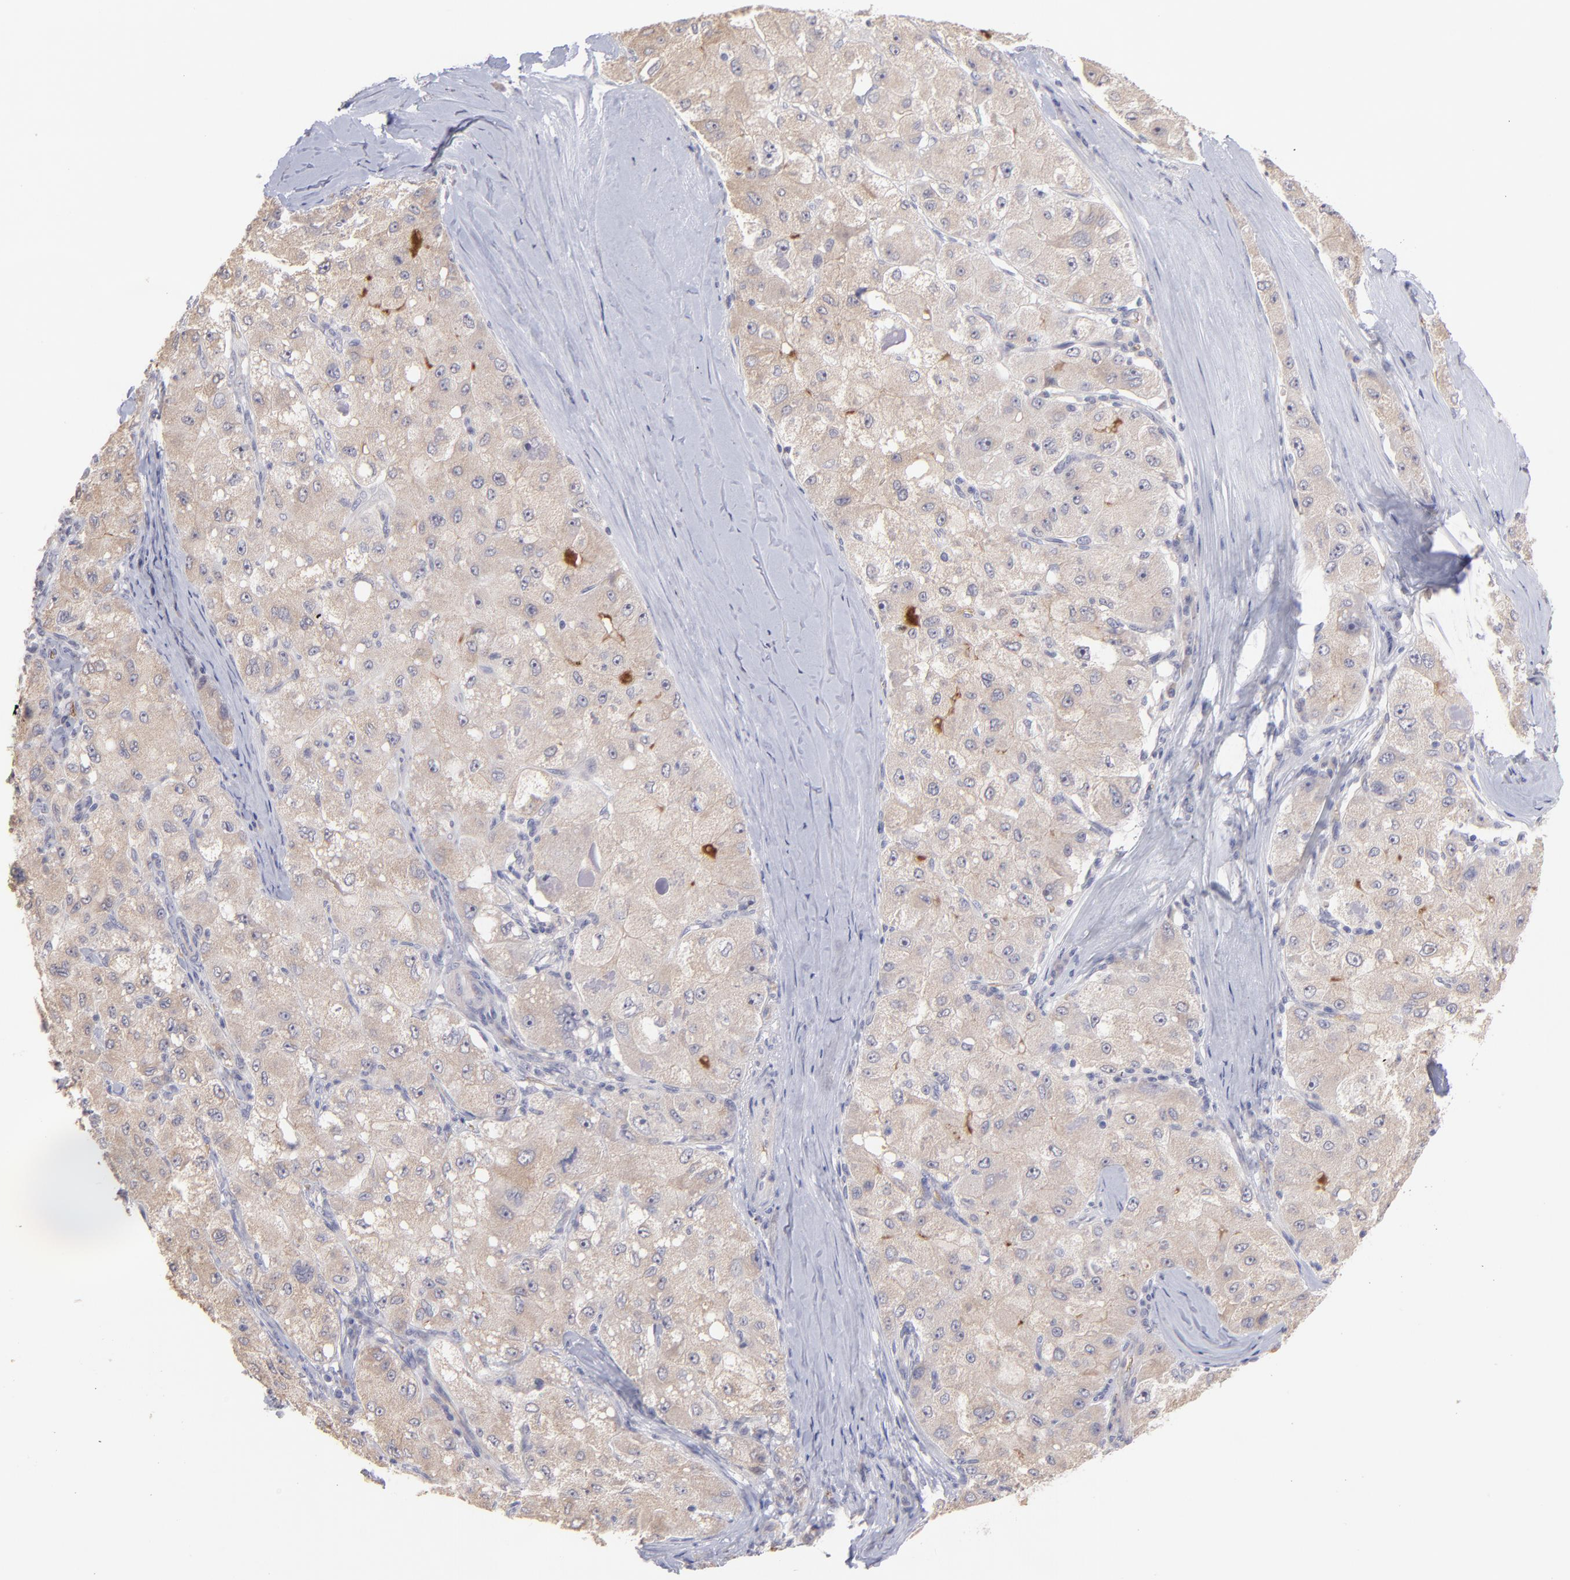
{"staining": {"intensity": "weak", "quantity": ">75%", "location": "cytoplasmic/membranous"}, "tissue": "liver cancer", "cell_type": "Tumor cells", "image_type": "cancer", "snomed": [{"axis": "morphology", "description": "Carcinoma, Hepatocellular, NOS"}, {"axis": "topography", "description": "Liver"}], "caption": "Immunohistochemistry (IHC) of liver hepatocellular carcinoma reveals low levels of weak cytoplasmic/membranous expression in about >75% of tumor cells.", "gene": "F13B", "patient": {"sex": "male", "age": 80}}